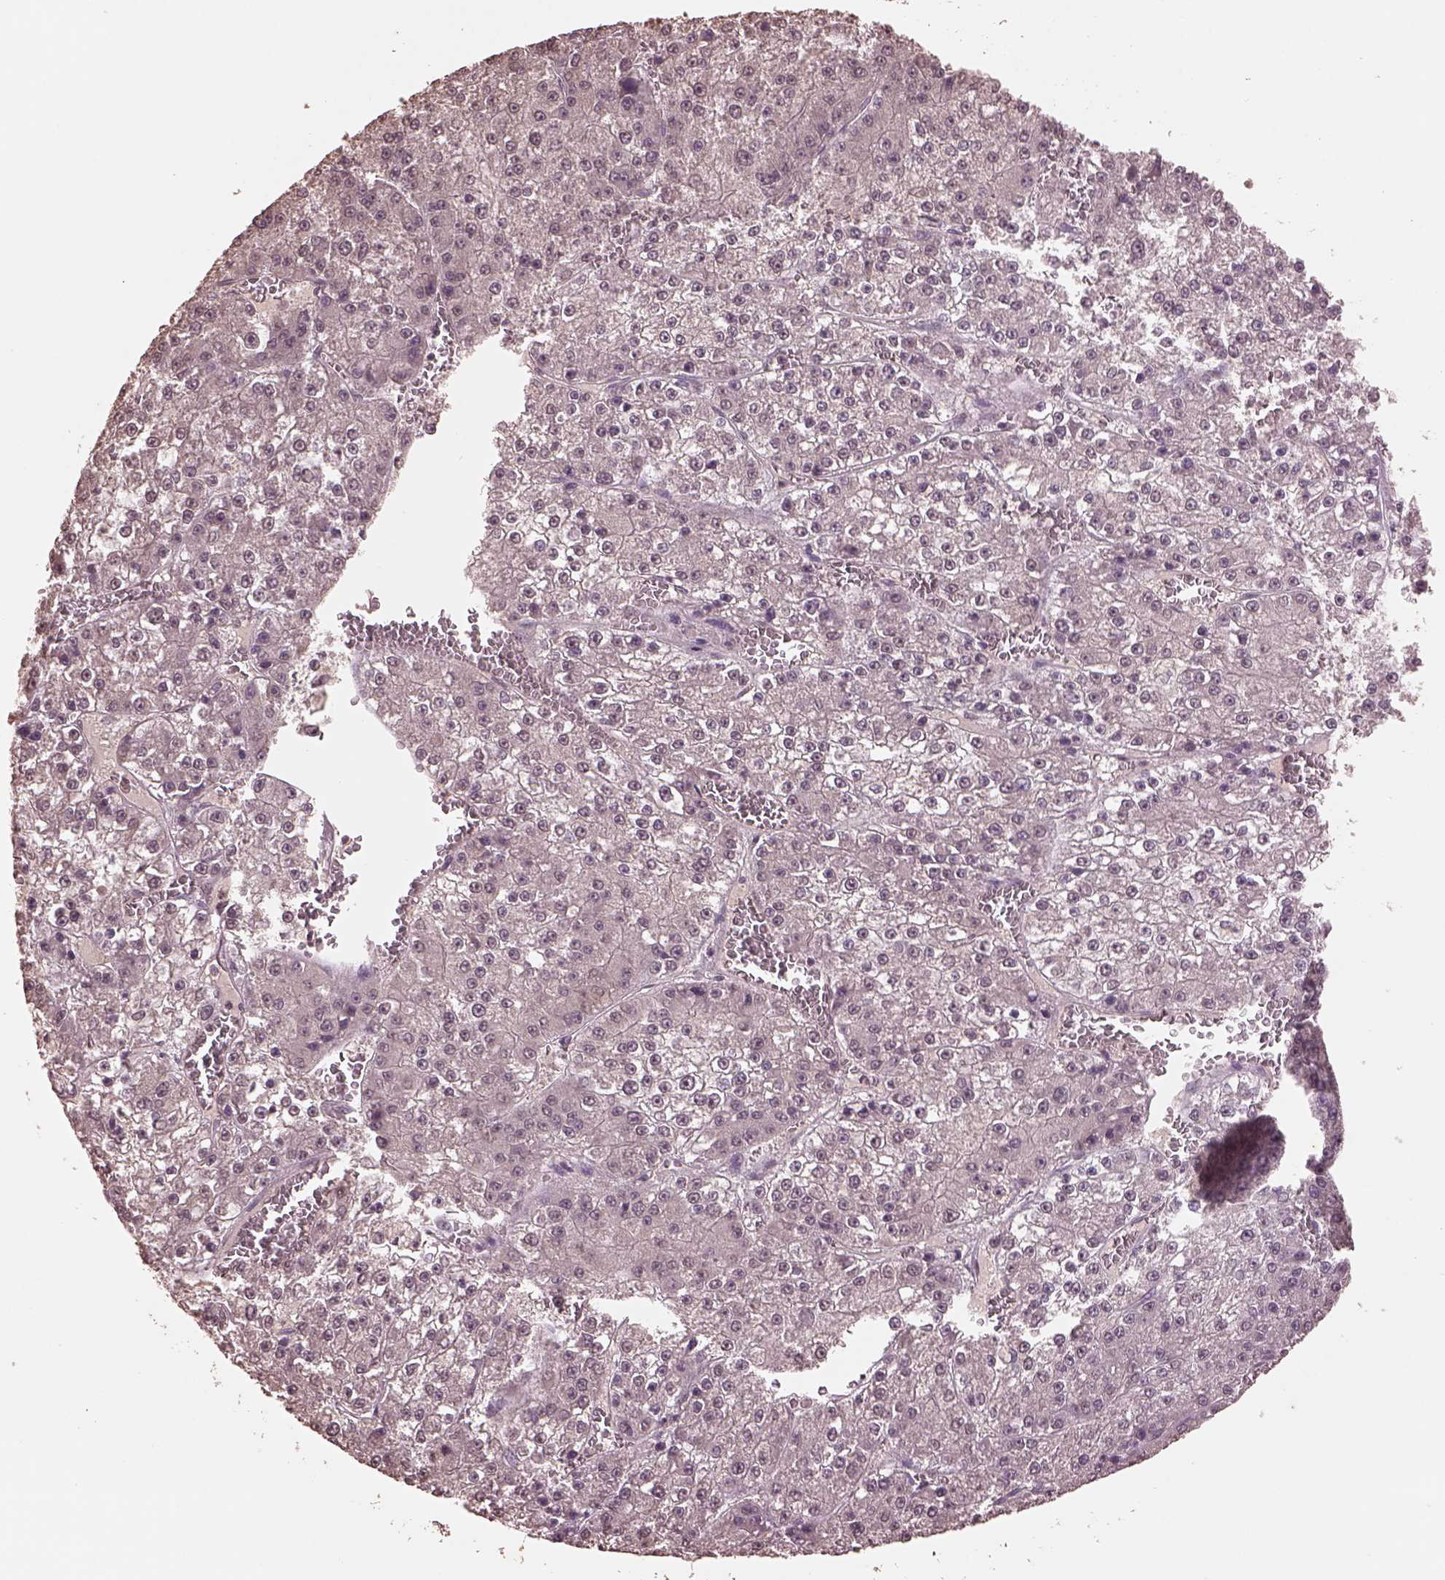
{"staining": {"intensity": "negative", "quantity": "none", "location": "none"}, "tissue": "liver cancer", "cell_type": "Tumor cells", "image_type": "cancer", "snomed": [{"axis": "morphology", "description": "Carcinoma, Hepatocellular, NOS"}, {"axis": "topography", "description": "Liver"}], "caption": "This is an IHC micrograph of human hepatocellular carcinoma (liver). There is no expression in tumor cells.", "gene": "CPT1C", "patient": {"sex": "female", "age": 73}}